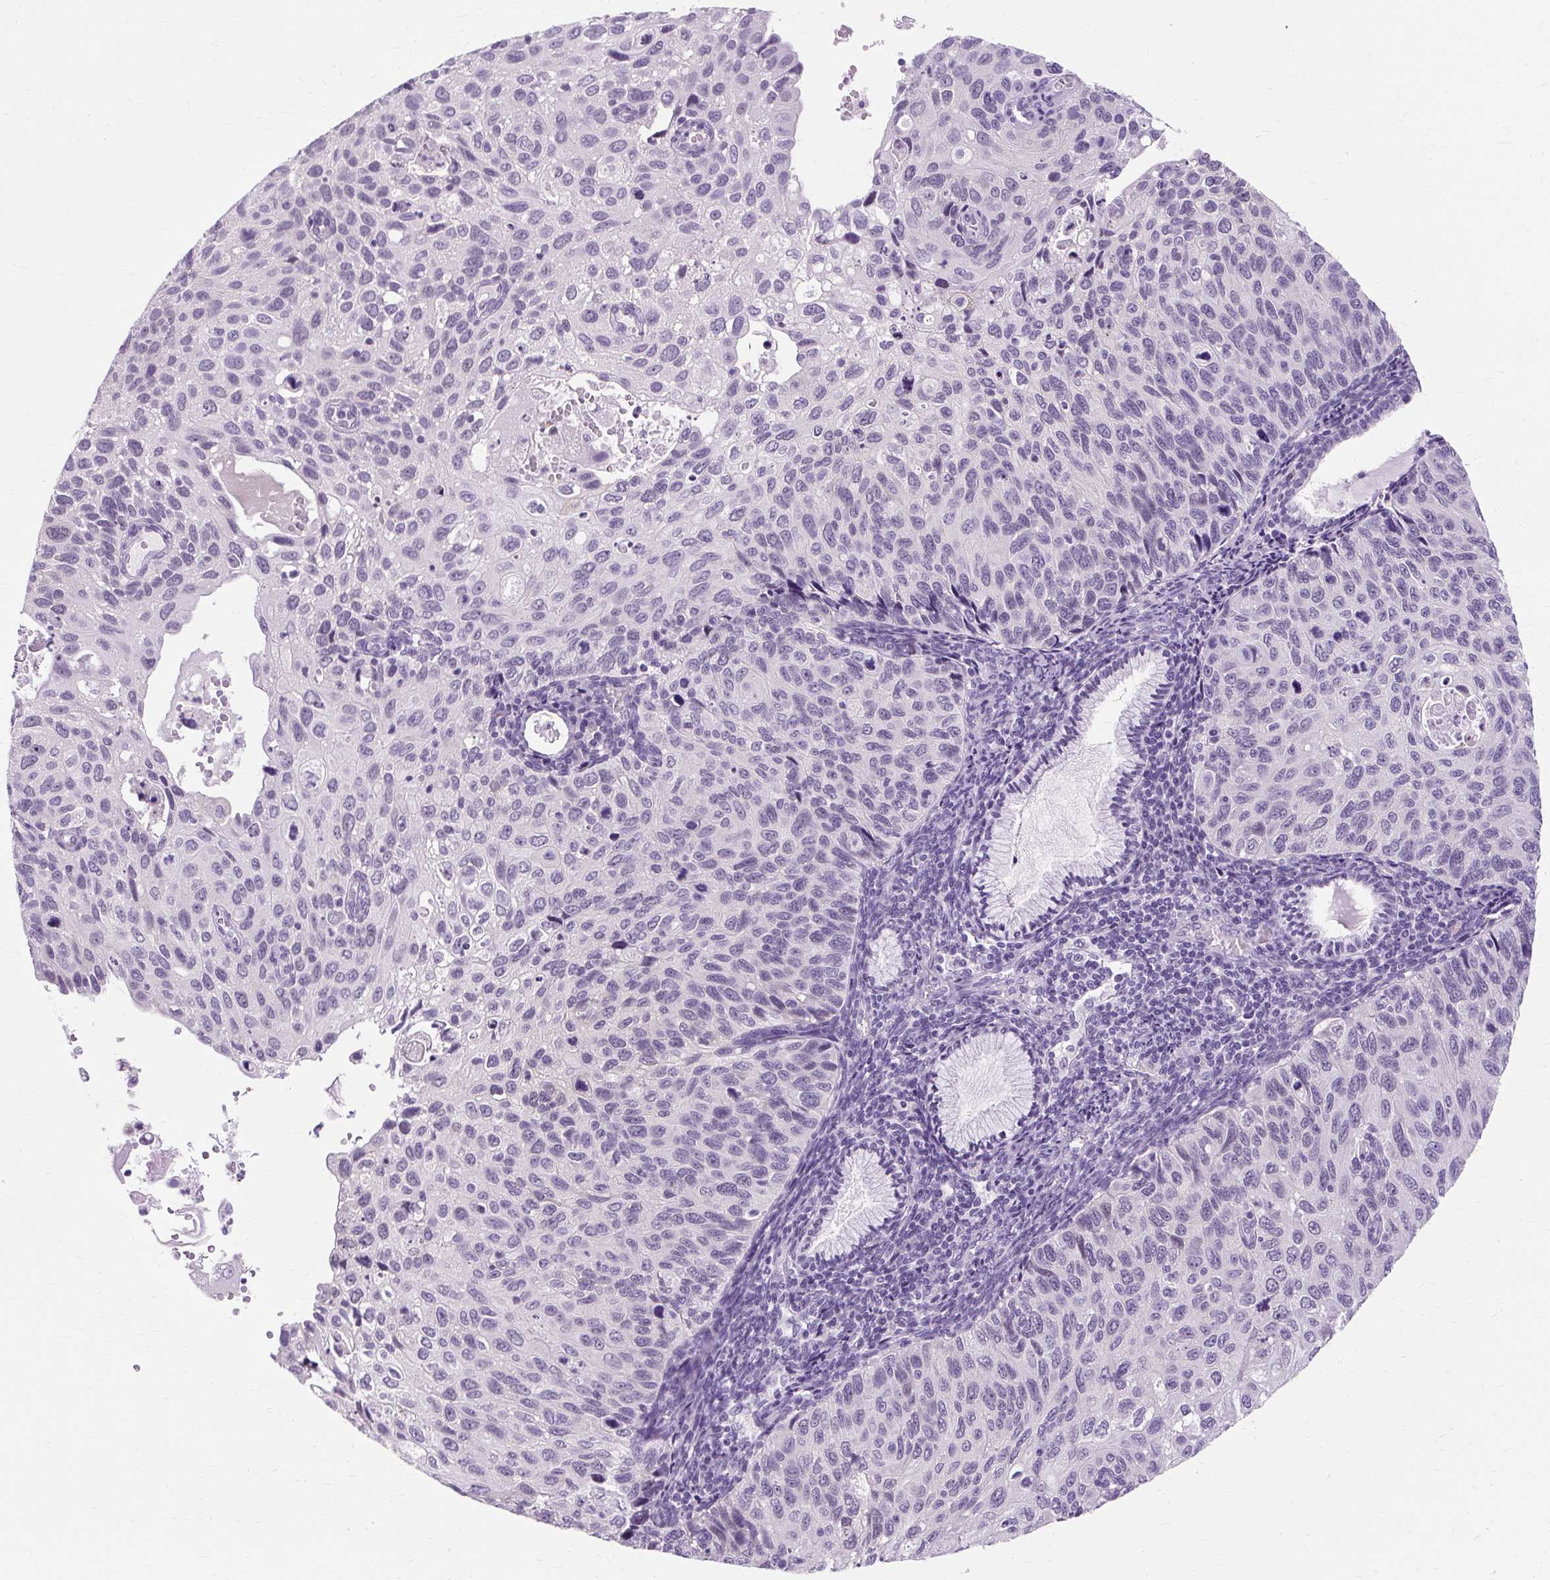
{"staining": {"intensity": "negative", "quantity": "none", "location": "none"}, "tissue": "cervical cancer", "cell_type": "Tumor cells", "image_type": "cancer", "snomed": [{"axis": "morphology", "description": "Squamous cell carcinoma, NOS"}, {"axis": "topography", "description": "Cervix"}], "caption": "DAB (3,3'-diaminobenzidine) immunohistochemical staining of cervical cancer displays no significant staining in tumor cells.", "gene": "RYBP", "patient": {"sex": "female", "age": 70}}